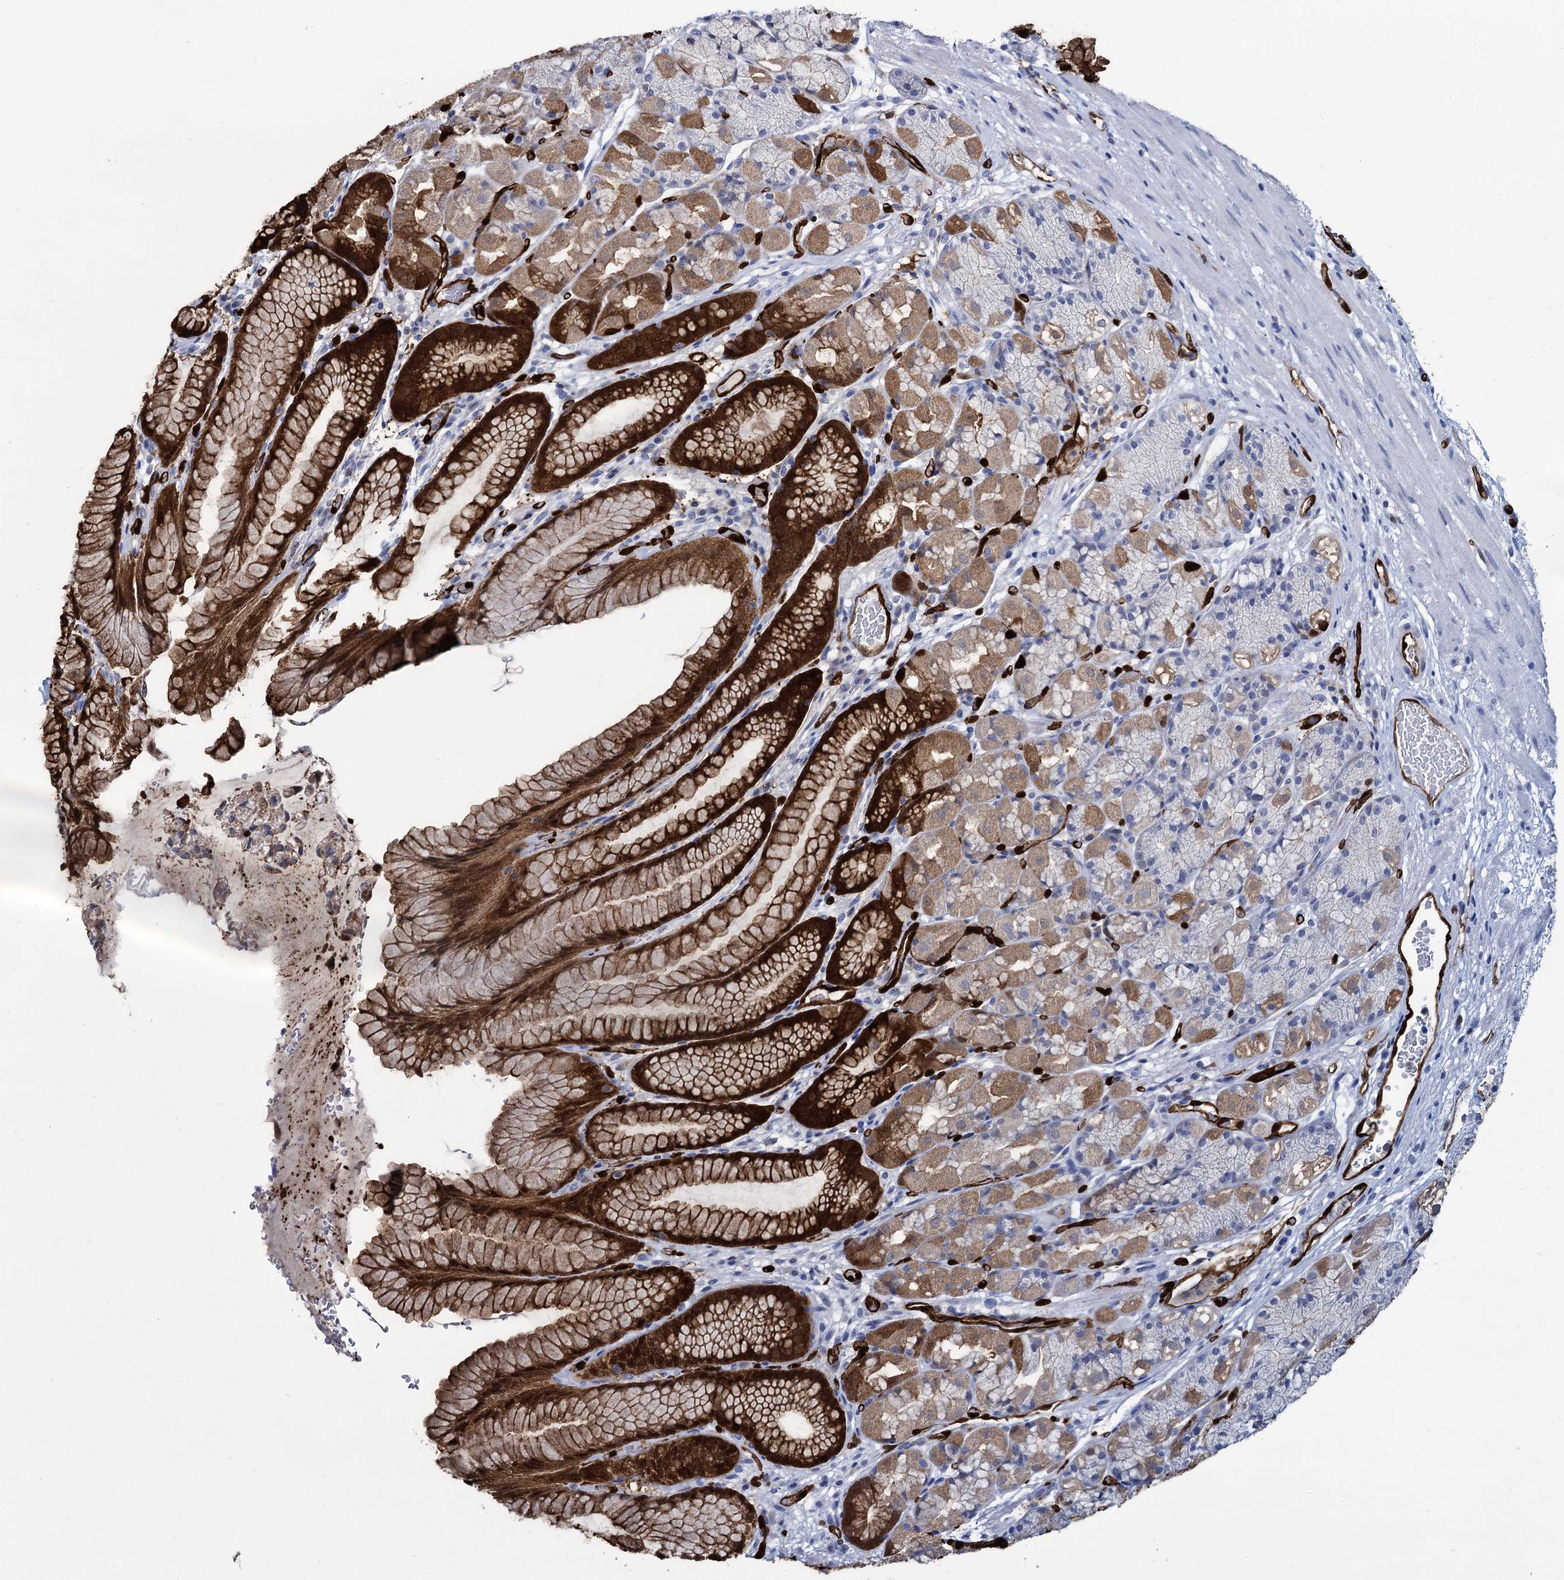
{"staining": {"intensity": "strong", "quantity": "25%-75%", "location": "cytoplasmic/membranous,nuclear"}, "tissue": "stomach", "cell_type": "Glandular cells", "image_type": "normal", "snomed": [{"axis": "morphology", "description": "Normal tissue, NOS"}, {"axis": "topography", "description": "Stomach"}], "caption": "DAB (3,3'-diaminobenzidine) immunohistochemical staining of benign human stomach demonstrates strong cytoplasmic/membranous,nuclear protein expression in about 25%-75% of glandular cells.", "gene": "FABP5", "patient": {"sex": "male", "age": 63}}